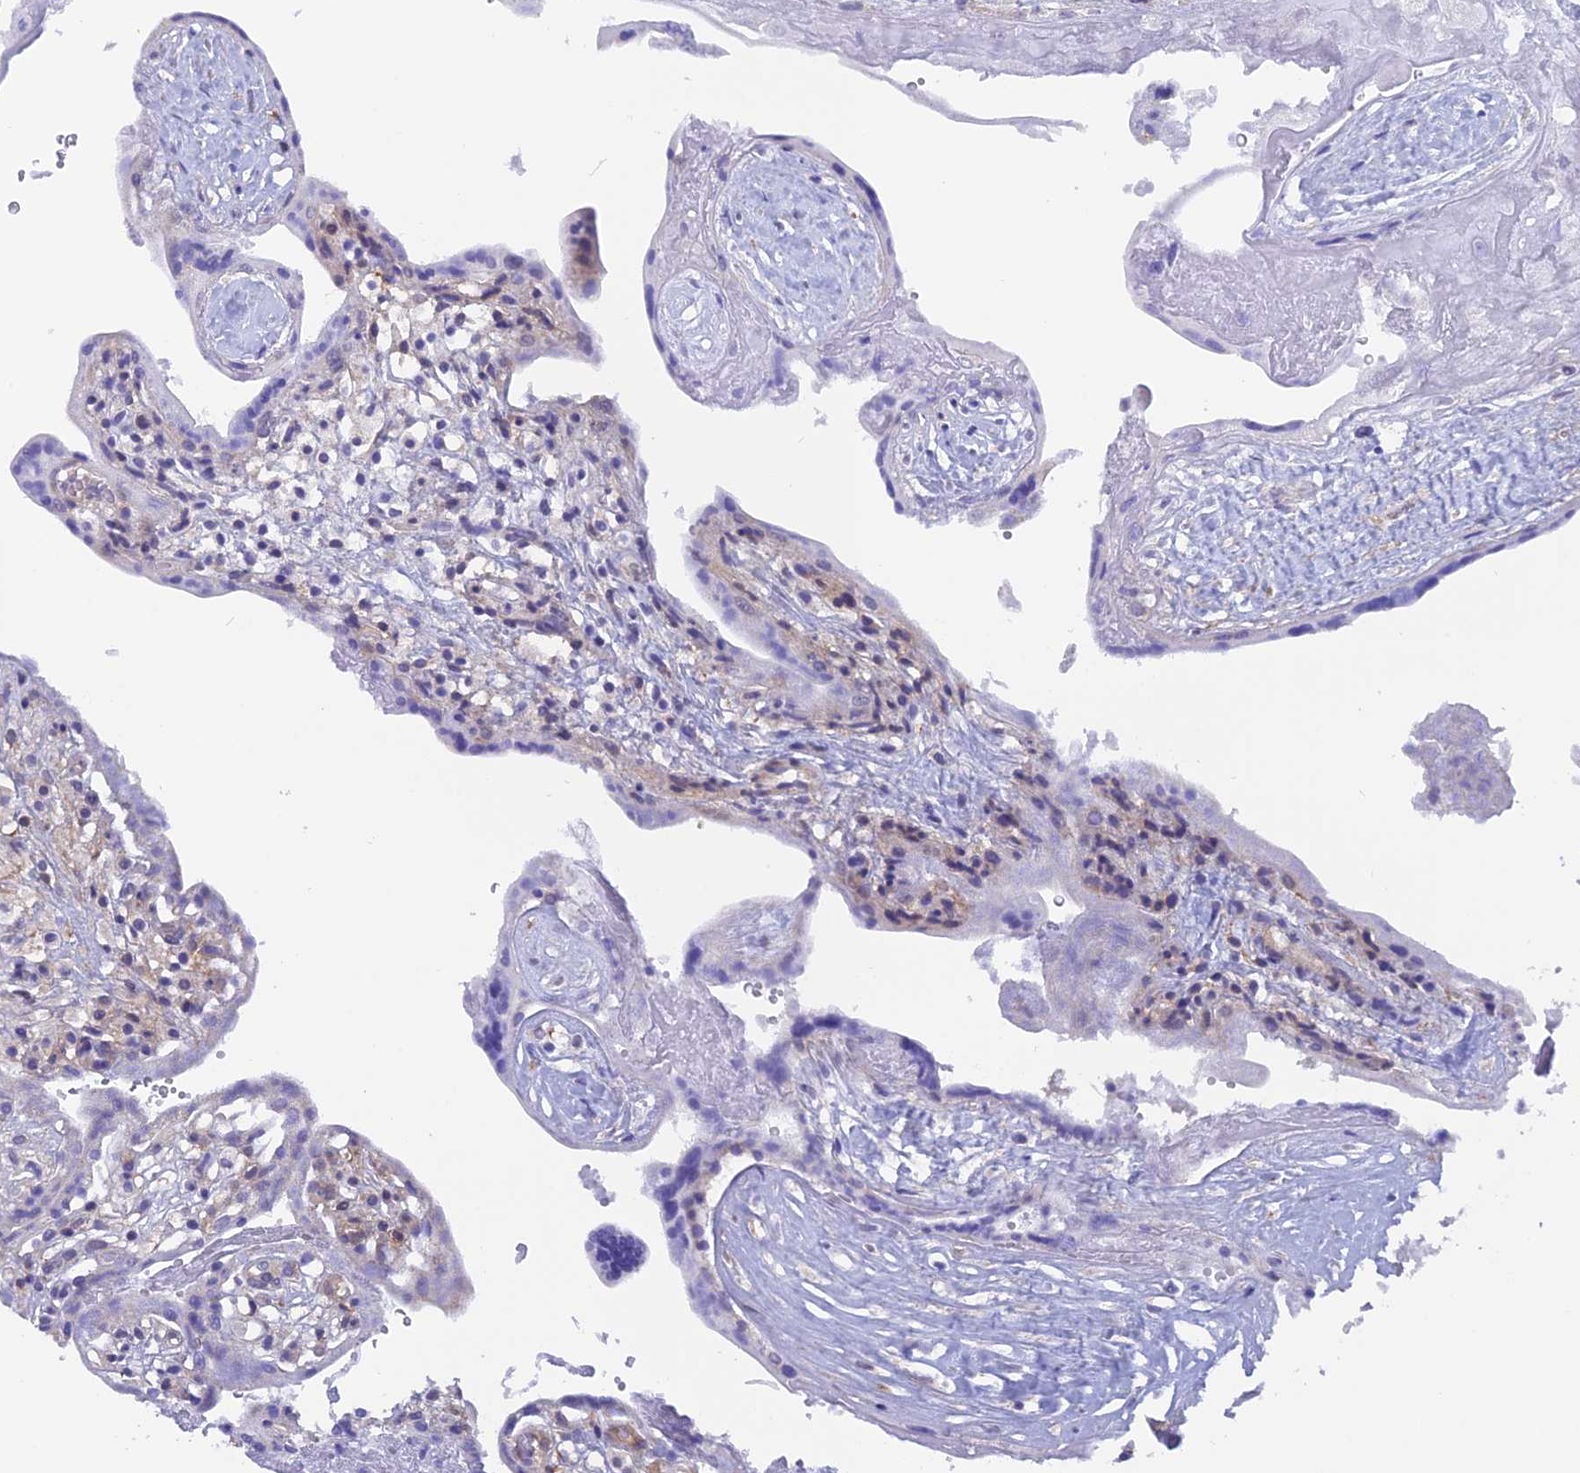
{"staining": {"intensity": "negative", "quantity": "none", "location": "none"}, "tissue": "placenta", "cell_type": "Decidual cells", "image_type": "normal", "snomed": [{"axis": "morphology", "description": "Normal tissue, NOS"}, {"axis": "topography", "description": "Placenta"}], "caption": "This is an IHC image of benign human placenta. There is no positivity in decidual cells.", "gene": "LZTFL1", "patient": {"sex": "female", "age": 37}}